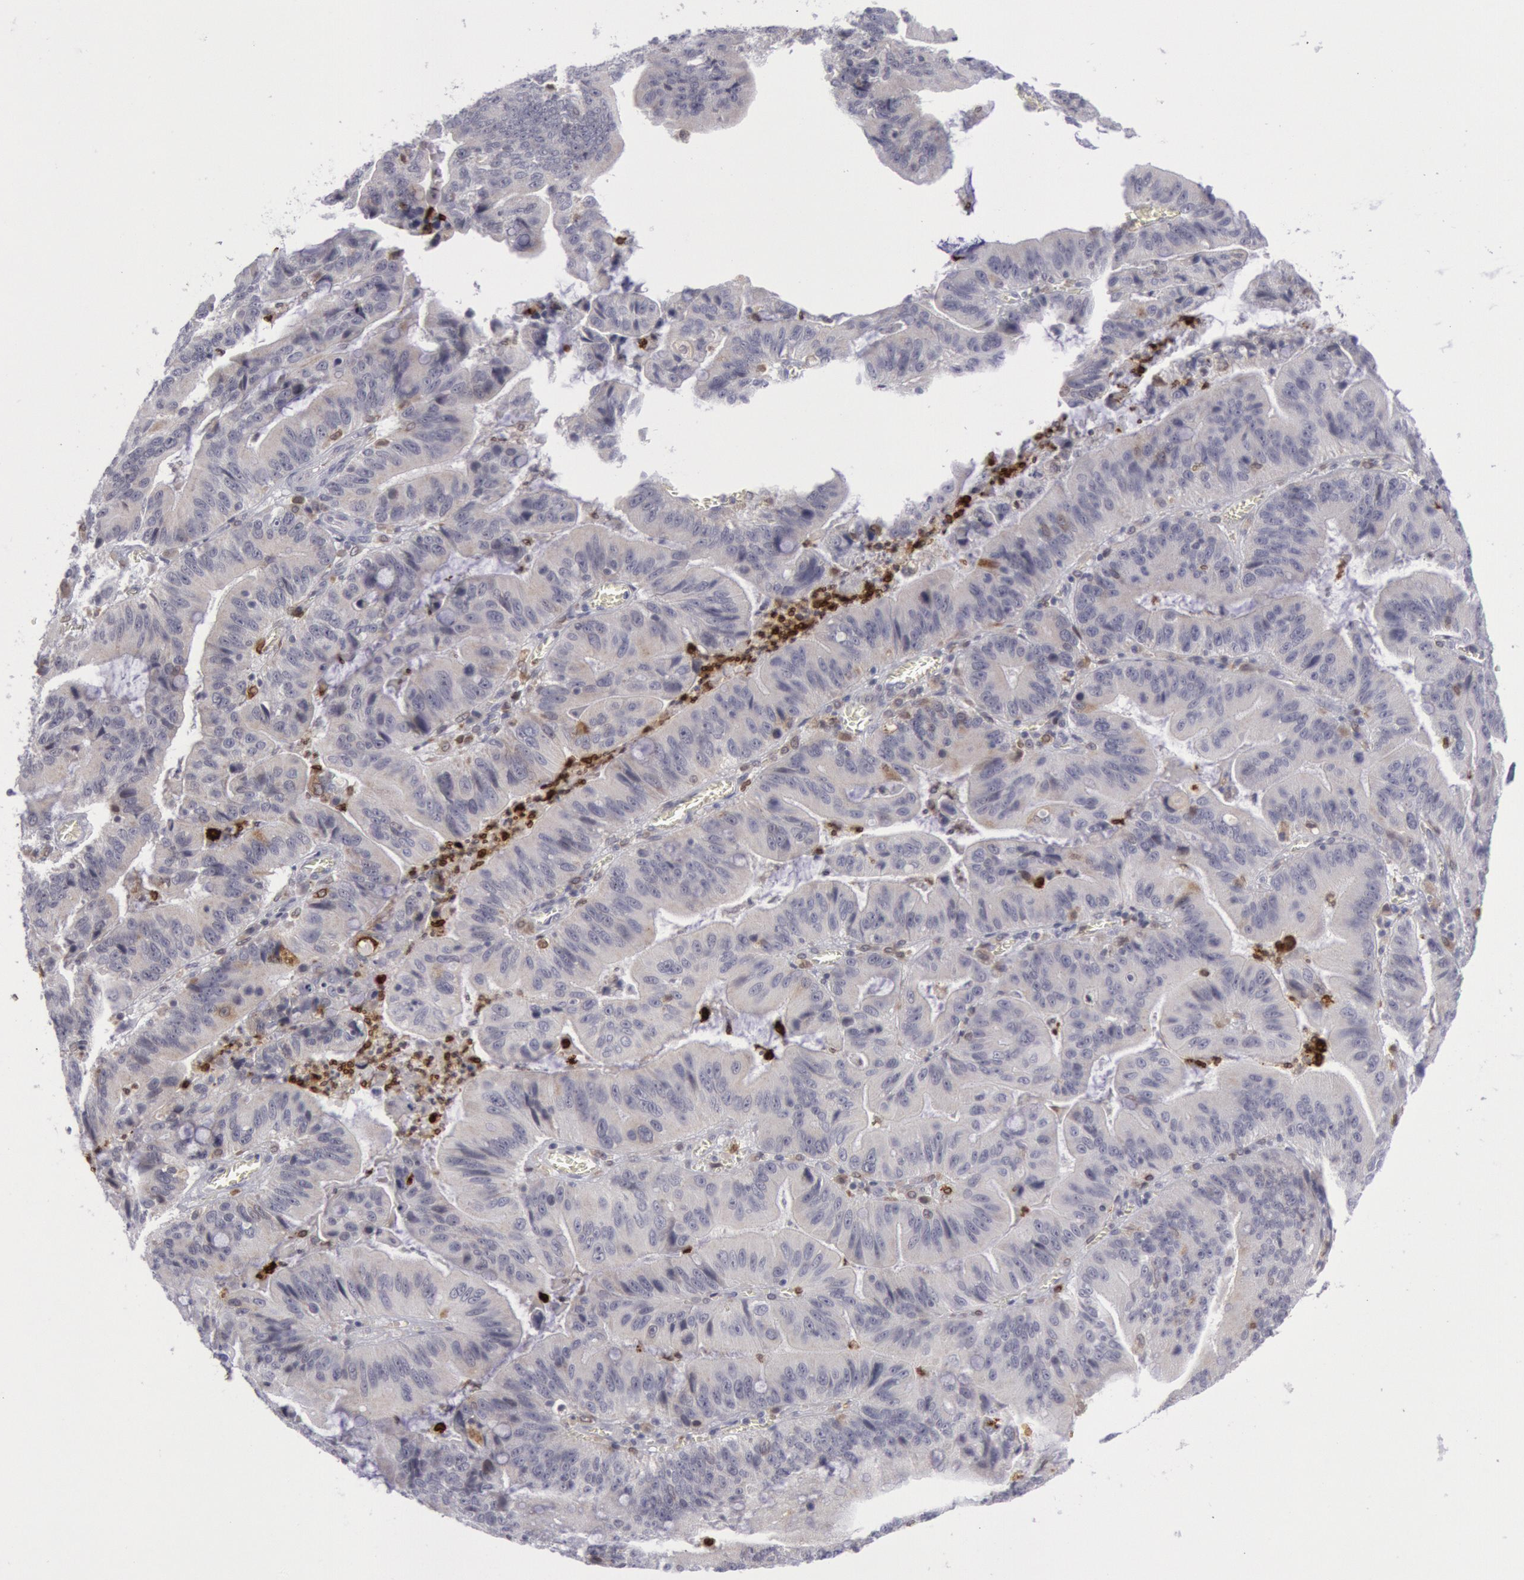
{"staining": {"intensity": "moderate", "quantity": "<25%", "location": "cytoplasmic/membranous"}, "tissue": "stomach cancer", "cell_type": "Tumor cells", "image_type": "cancer", "snomed": [{"axis": "morphology", "description": "Adenocarcinoma, NOS"}, {"axis": "topography", "description": "Stomach, upper"}], "caption": "The immunohistochemical stain highlights moderate cytoplasmic/membranous staining in tumor cells of stomach adenocarcinoma tissue. (DAB (3,3'-diaminobenzidine) = brown stain, brightfield microscopy at high magnification).", "gene": "PTGS2", "patient": {"sex": "male", "age": 63}}